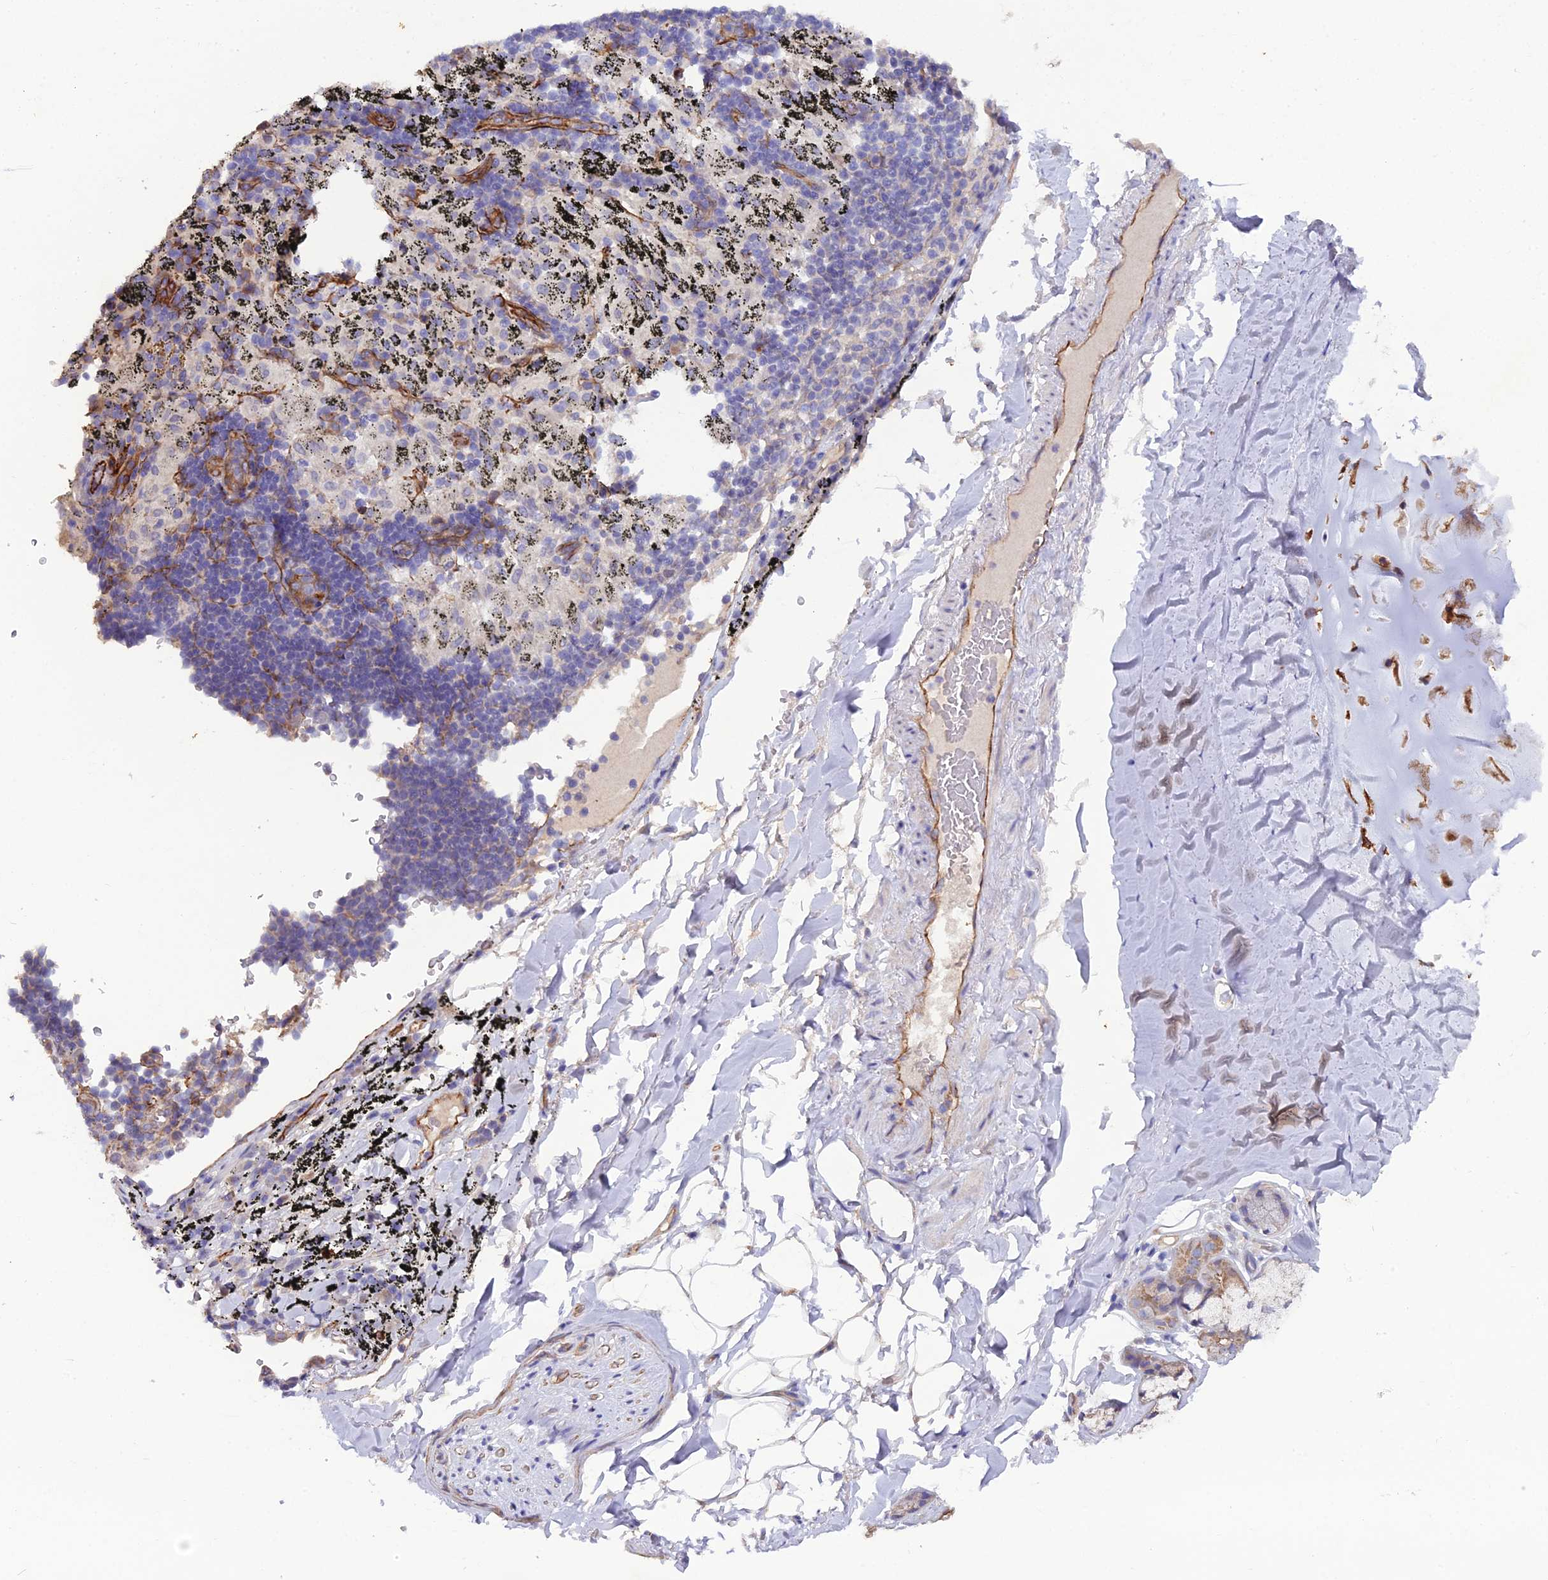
{"staining": {"intensity": "negative", "quantity": "none", "location": "none"}, "tissue": "adipose tissue", "cell_type": "Adipocytes", "image_type": "normal", "snomed": [{"axis": "morphology", "description": "Normal tissue, NOS"}, {"axis": "topography", "description": "Lymph node"}, {"axis": "topography", "description": "Bronchus"}], "caption": "A high-resolution micrograph shows immunohistochemistry staining of normal adipose tissue, which displays no significant positivity in adipocytes. (DAB (3,3'-diaminobenzidine) immunohistochemistry (IHC) visualized using brightfield microscopy, high magnification).", "gene": "CFAP47", "patient": {"sex": "male", "age": 63}}